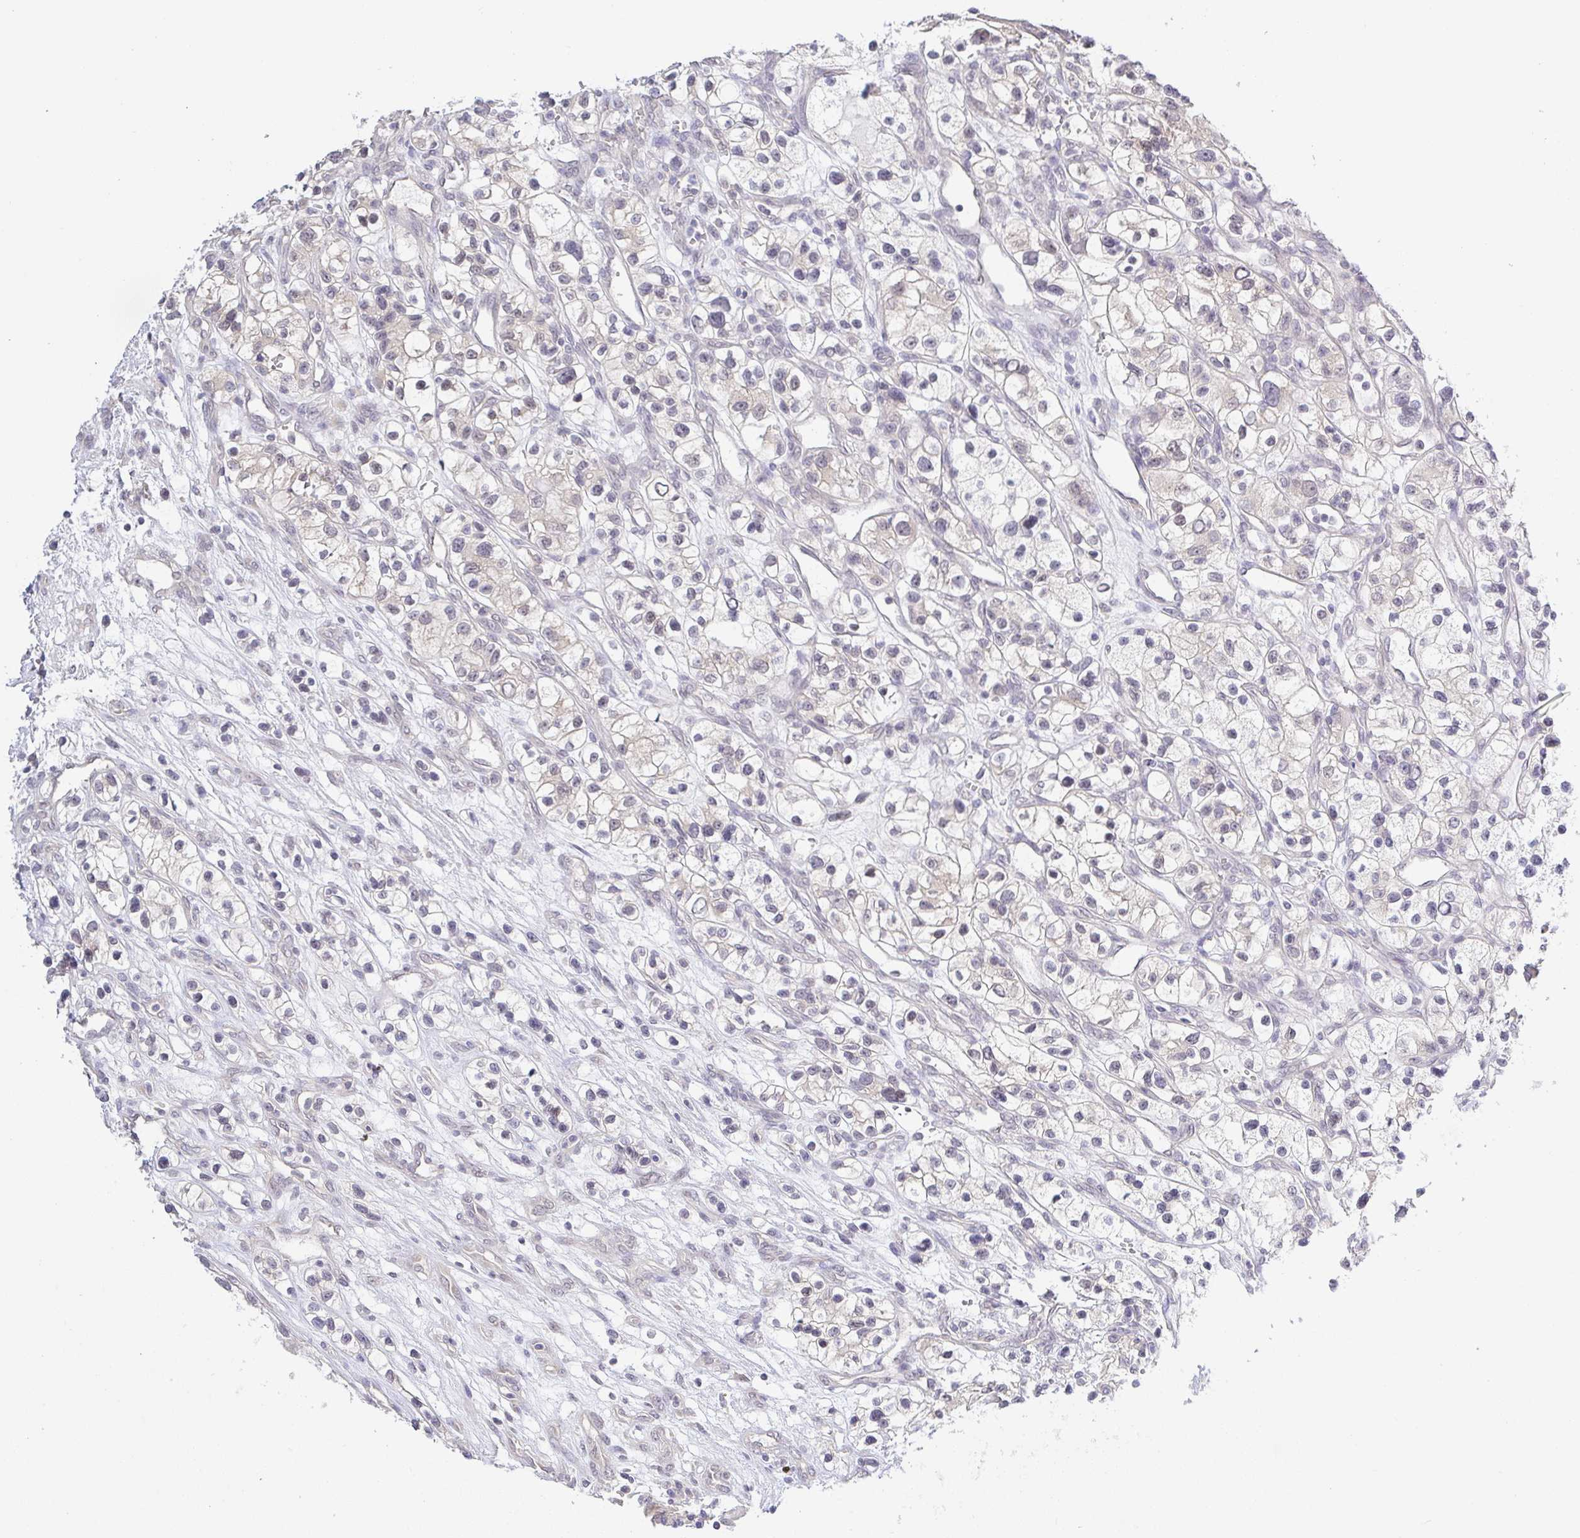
{"staining": {"intensity": "negative", "quantity": "none", "location": "none"}, "tissue": "renal cancer", "cell_type": "Tumor cells", "image_type": "cancer", "snomed": [{"axis": "morphology", "description": "Adenocarcinoma, NOS"}, {"axis": "topography", "description": "Kidney"}], "caption": "IHC micrograph of neoplastic tissue: renal cancer (adenocarcinoma) stained with DAB (3,3'-diaminobenzidine) exhibits no significant protein expression in tumor cells.", "gene": "HYPK", "patient": {"sex": "female", "age": 57}}